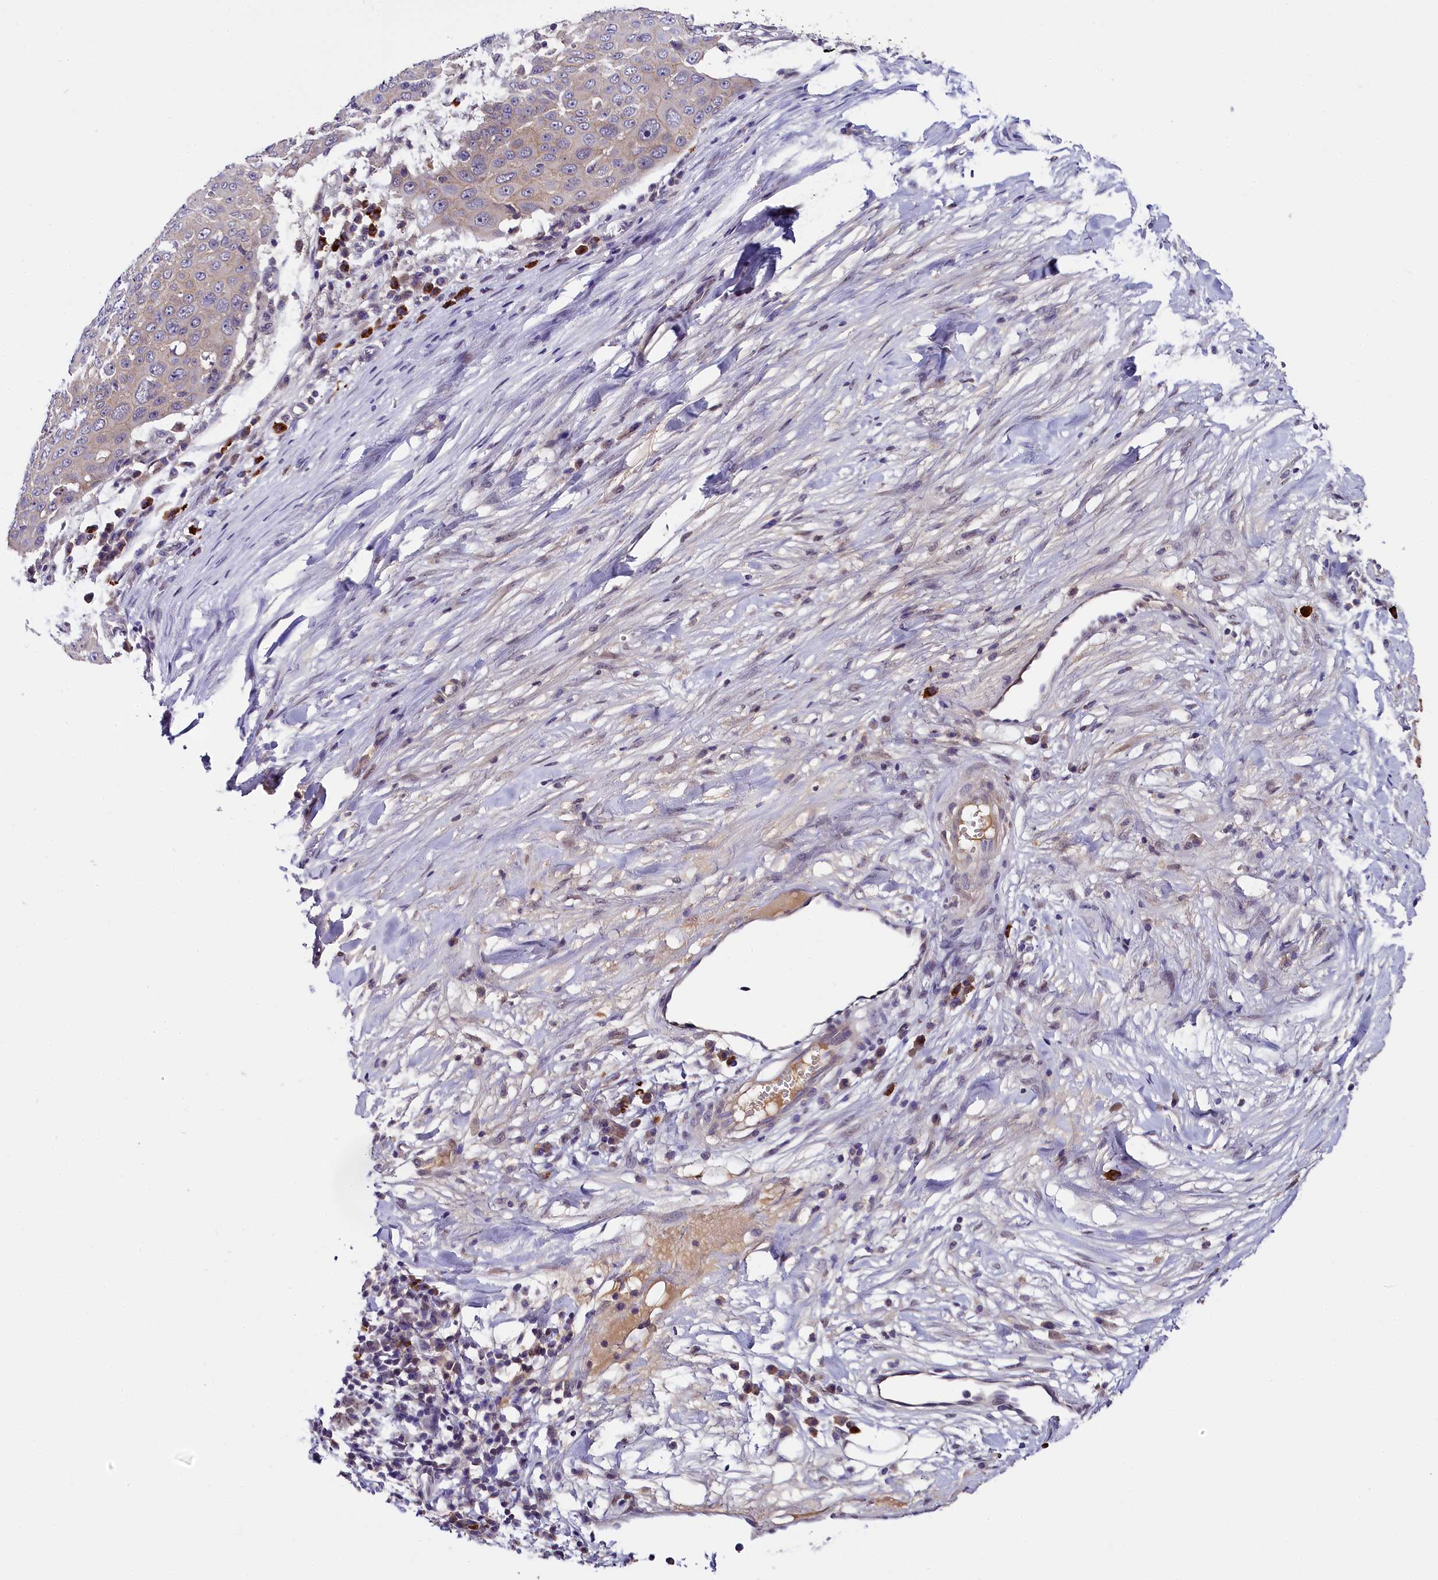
{"staining": {"intensity": "negative", "quantity": "none", "location": "none"}, "tissue": "skin cancer", "cell_type": "Tumor cells", "image_type": "cancer", "snomed": [{"axis": "morphology", "description": "Squamous cell carcinoma, NOS"}, {"axis": "topography", "description": "Skin"}], "caption": "This is an immunohistochemistry (IHC) photomicrograph of human squamous cell carcinoma (skin). There is no expression in tumor cells.", "gene": "ENKD1", "patient": {"sex": "male", "age": 71}}